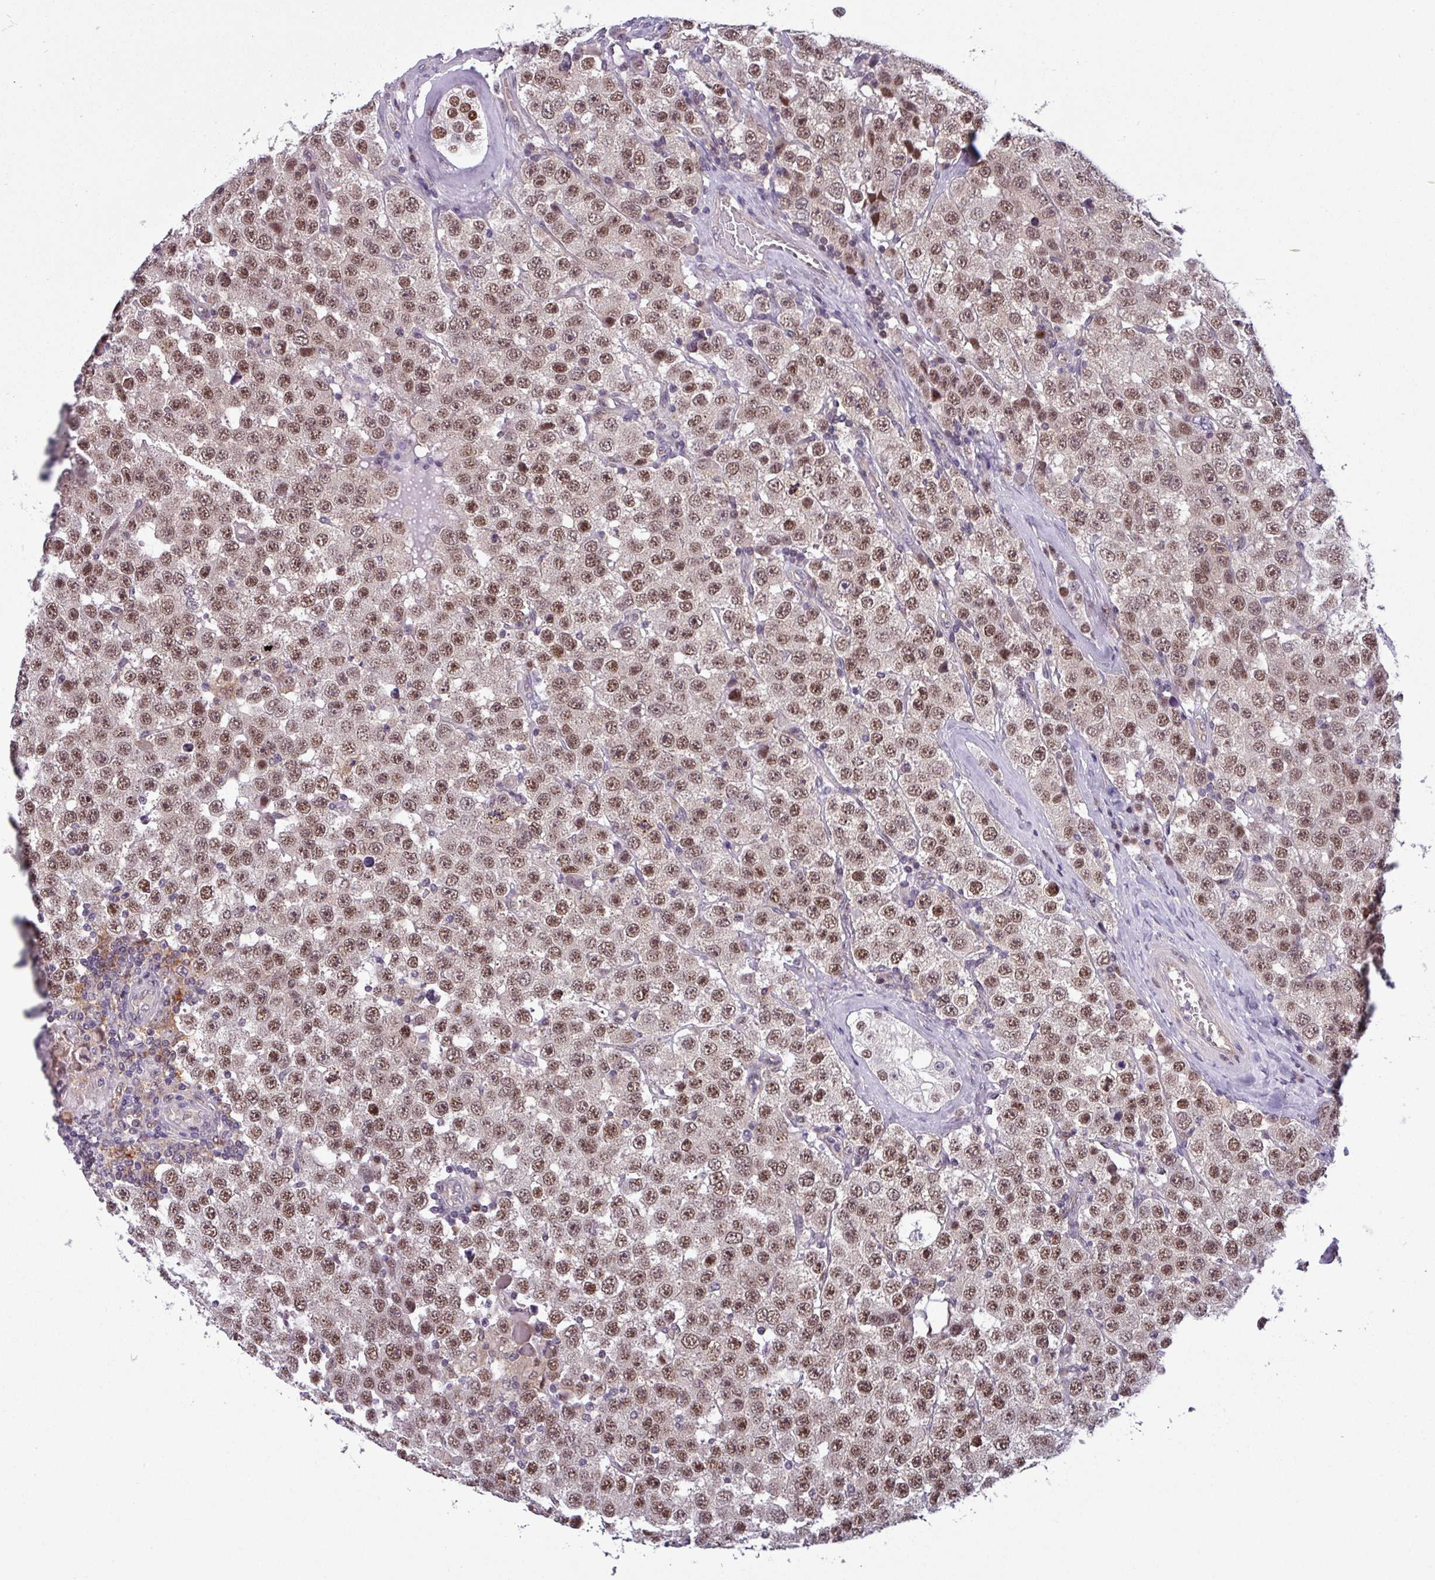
{"staining": {"intensity": "moderate", "quantity": ">75%", "location": "nuclear"}, "tissue": "testis cancer", "cell_type": "Tumor cells", "image_type": "cancer", "snomed": [{"axis": "morphology", "description": "Seminoma, NOS"}, {"axis": "topography", "description": "Testis"}], "caption": "Approximately >75% of tumor cells in human seminoma (testis) show moderate nuclear protein staining as visualized by brown immunohistochemical staining.", "gene": "NPFFR1", "patient": {"sex": "male", "age": 28}}